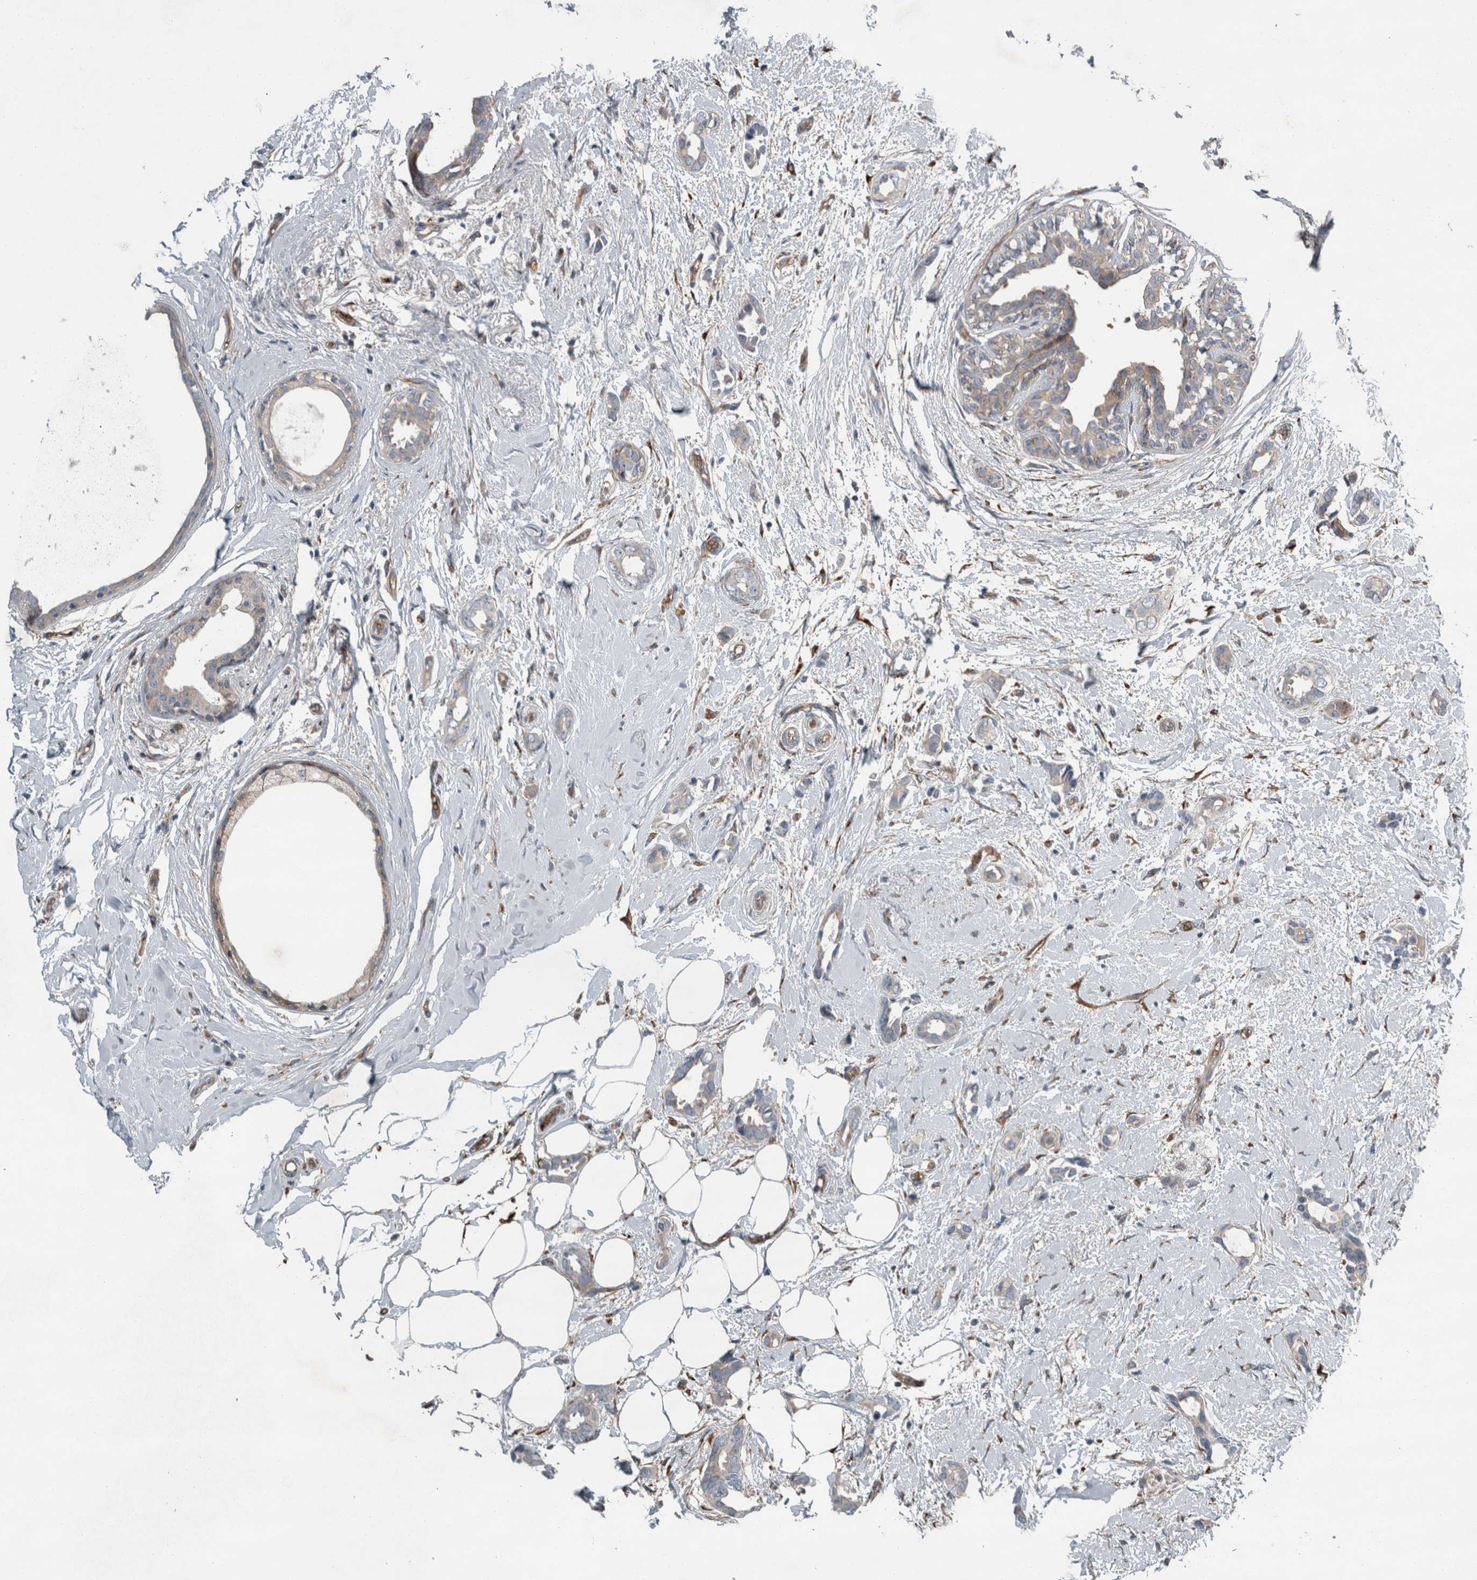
{"staining": {"intensity": "weak", "quantity": "25%-75%", "location": "cytoplasmic/membranous"}, "tissue": "breast cancer", "cell_type": "Tumor cells", "image_type": "cancer", "snomed": [{"axis": "morphology", "description": "Duct carcinoma"}, {"axis": "topography", "description": "Breast"}], "caption": "Breast cancer stained with DAB (3,3'-diaminobenzidine) immunohistochemistry exhibits low levels of weak cytoplasmic/membranous staining in approximately 25%-75% of tumor cells.", "gene": "GLT8D2", "patient": {"sex": "female", "age": 55}}